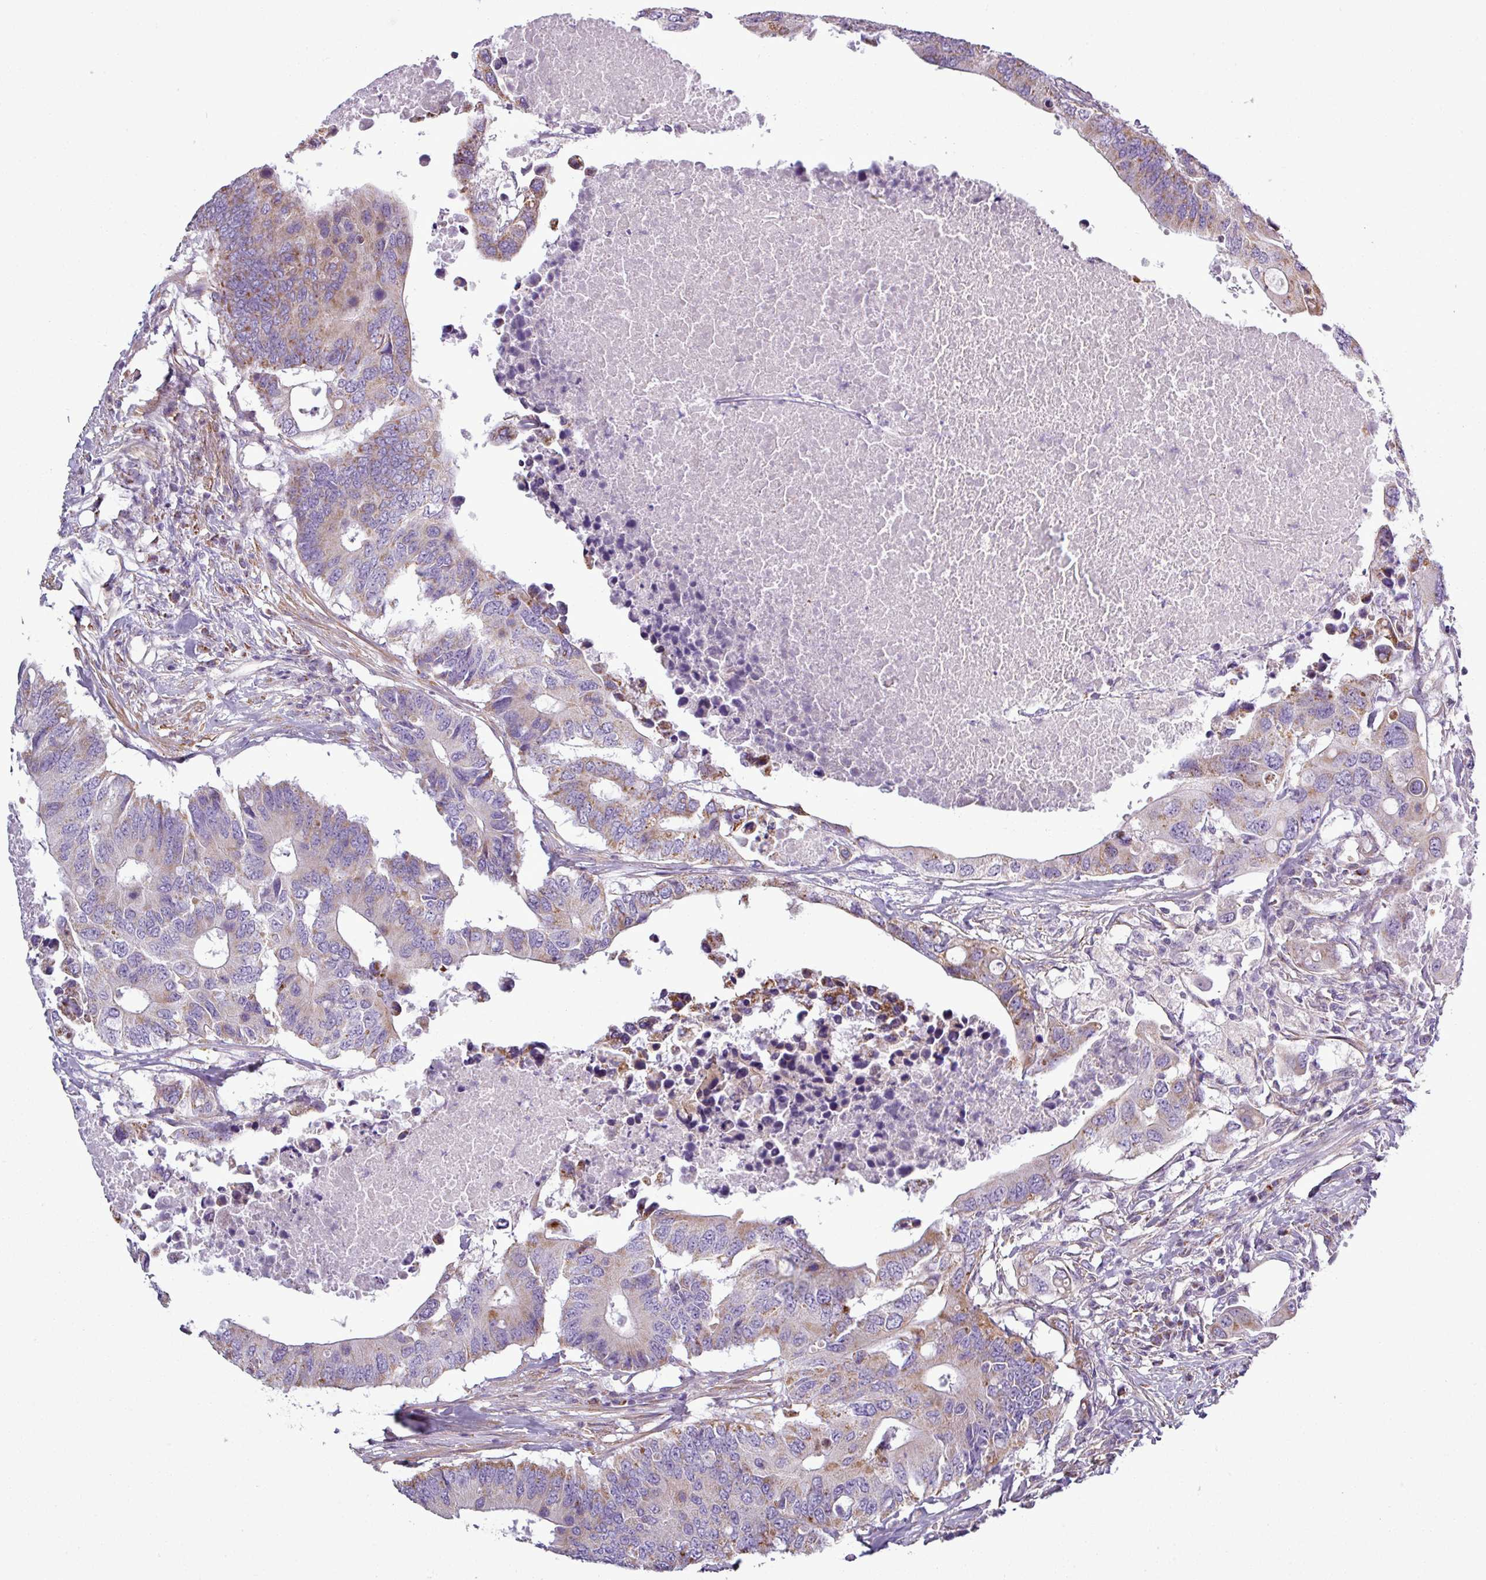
{"staining": {"intensity": "weak", "quantity": "25%-75%", "location": "cytoplasmic/membranous"}, "tissue": "colorectal cancer", "cell_type": "Tumor cells", "image_type": "cancer", "snomed": [{"axis": "morphology", "description": "Adenocarcinoma, NOS"}, {"axis": "topography", "description": "Colon"}], "caption": "Protein expression by immunohistochemistry shows weak cytoplasmic/membranous staining in about 25%-75% of tumor cells in colorectal cancer.", "gene": "BTN2A2", "patient": {"sex": "male", "age": 71}}